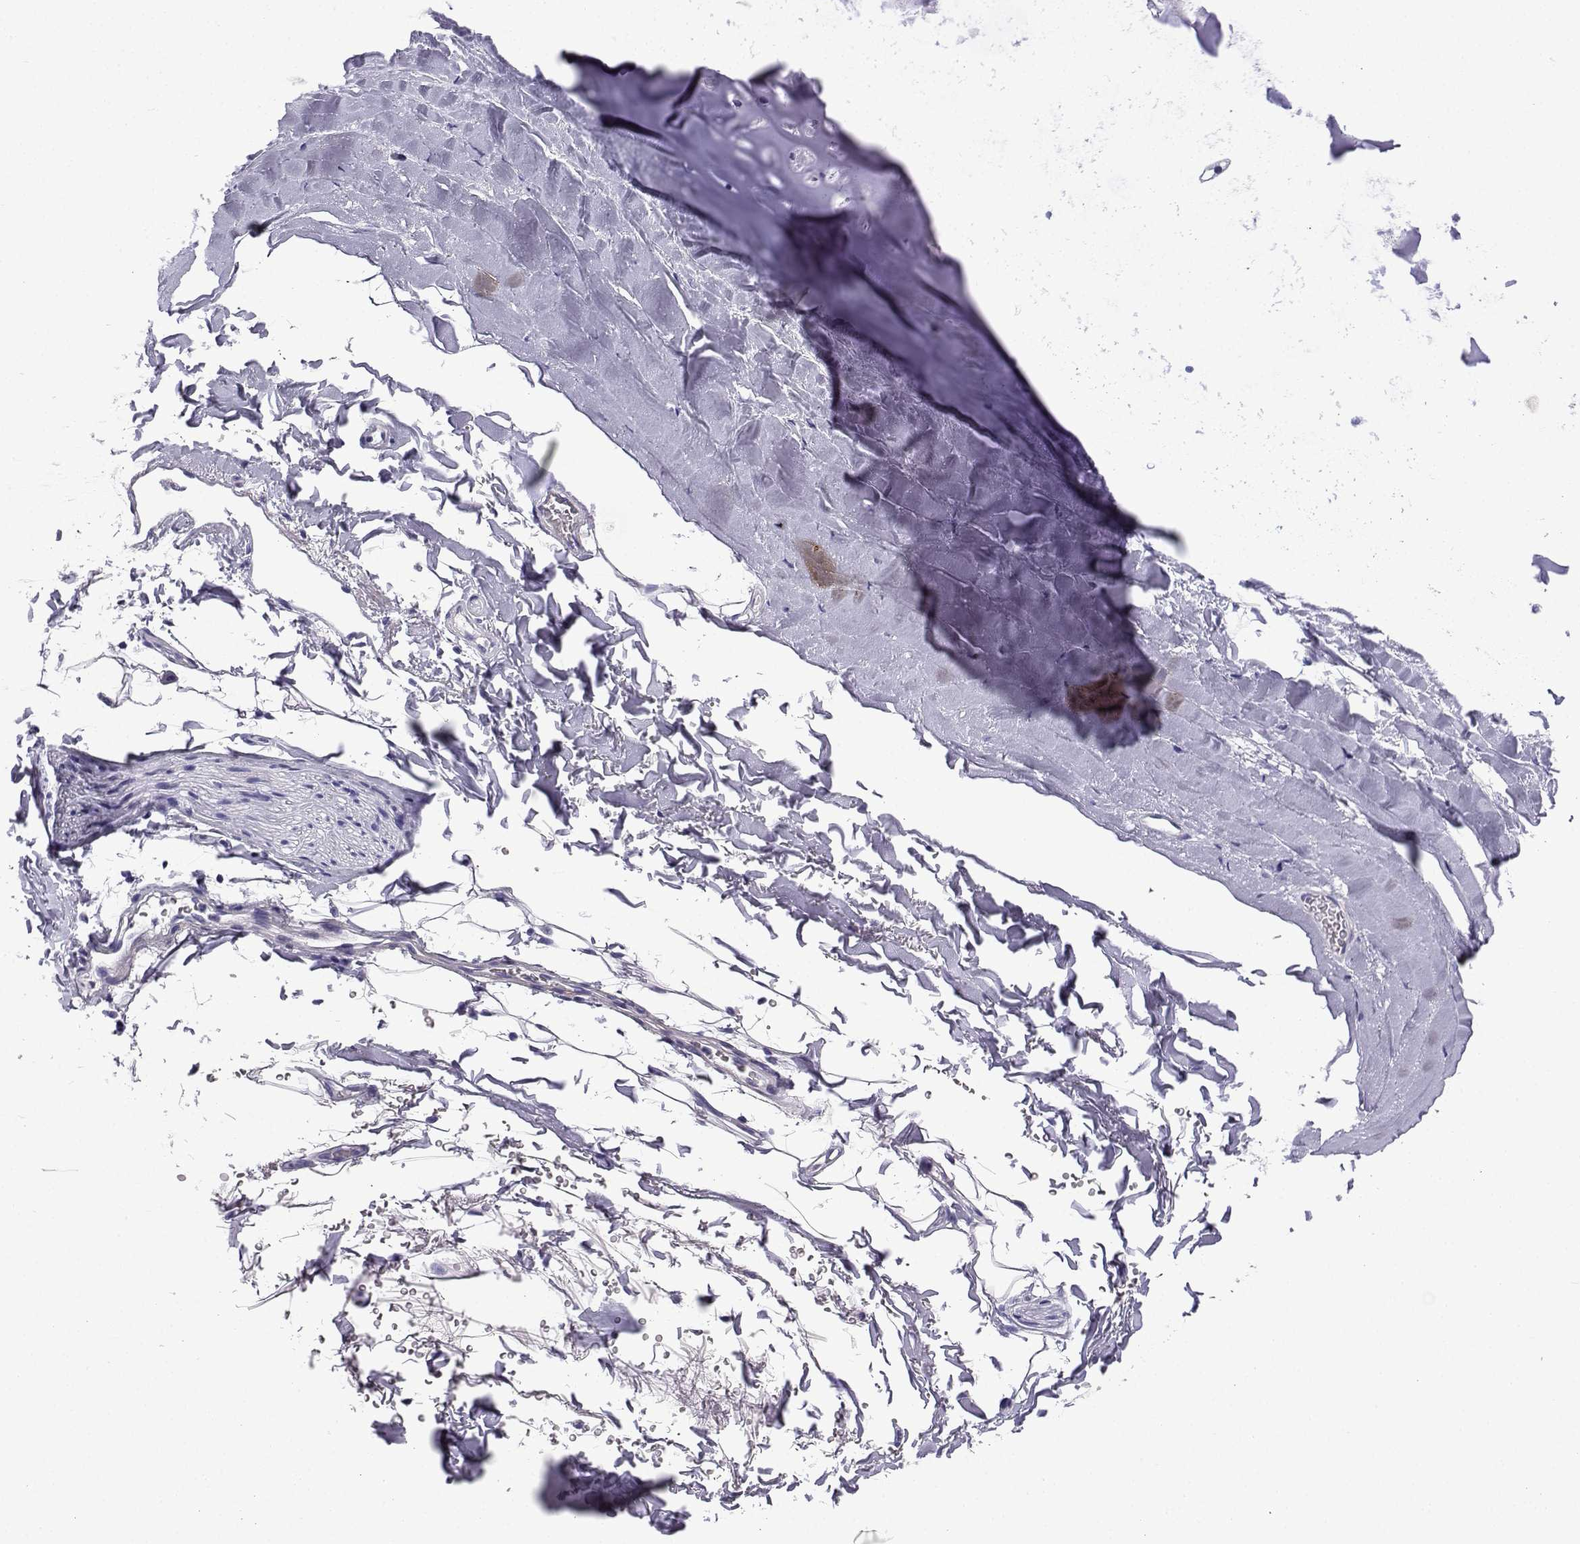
{"staining": {"intensity": "negative", "quantity": "none", "location": "none"}, "tissue": "adipose tissue", "cell_type": "Adipocytes", "image_type": "normal", "snomed": [{"axis": "morphology", "description": "Normal tissue, NOS"}, {"axis": "topography", "description": "Lymph node"}, {"axis": "topography", "description": "Bronchus"}], "caption": "IHC image of normal adipose tissue stained for a protein (brown), which shows no staining in adipocytes. (Stains: DAB (3,3'-diaminobenzidine) immunohistochemistry with hematoxylin counter stain, Microscopy: brightfield microscopy at high magnification).", "gene": "KCNF1", "patient": {"sex": "female", "age": 70}}